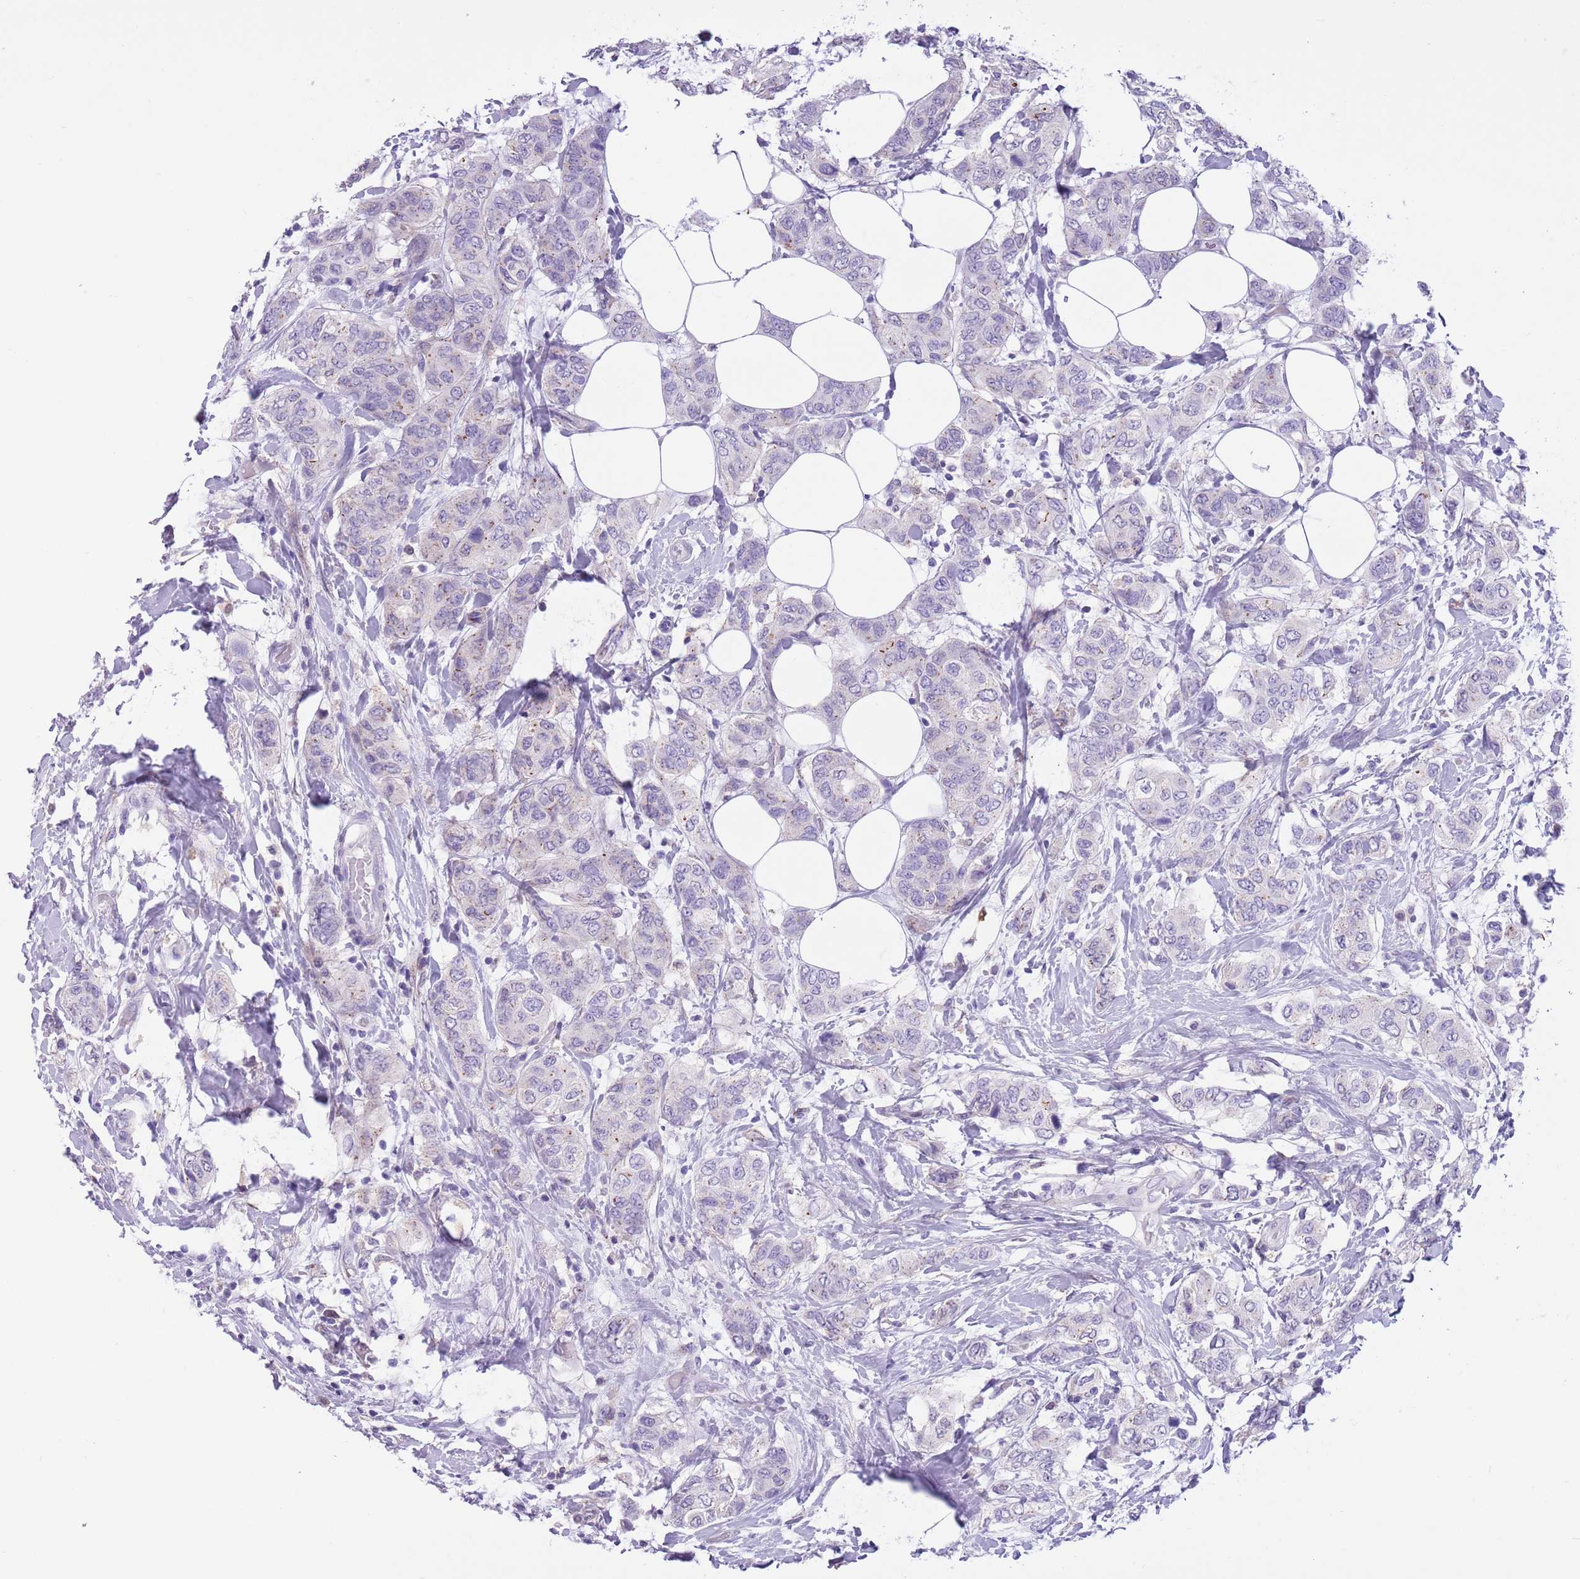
{"staining": {"intensity": "negative", "quantity": "none", "location": "none"}, "tissue": "breast cancer", "cell_type": "Tumor cells", "image_type": "cancer", "snomed": [{"axis": "morphology", "description": "Lobular carcinoma"}, {"axis": "topography", "description": "Breast"}], "caption": "A micrograph of human breast cancer is negative for staining in tumor cells.", "gene": "PFKFB2", "patient": {"sex": "female", "age": 51}}